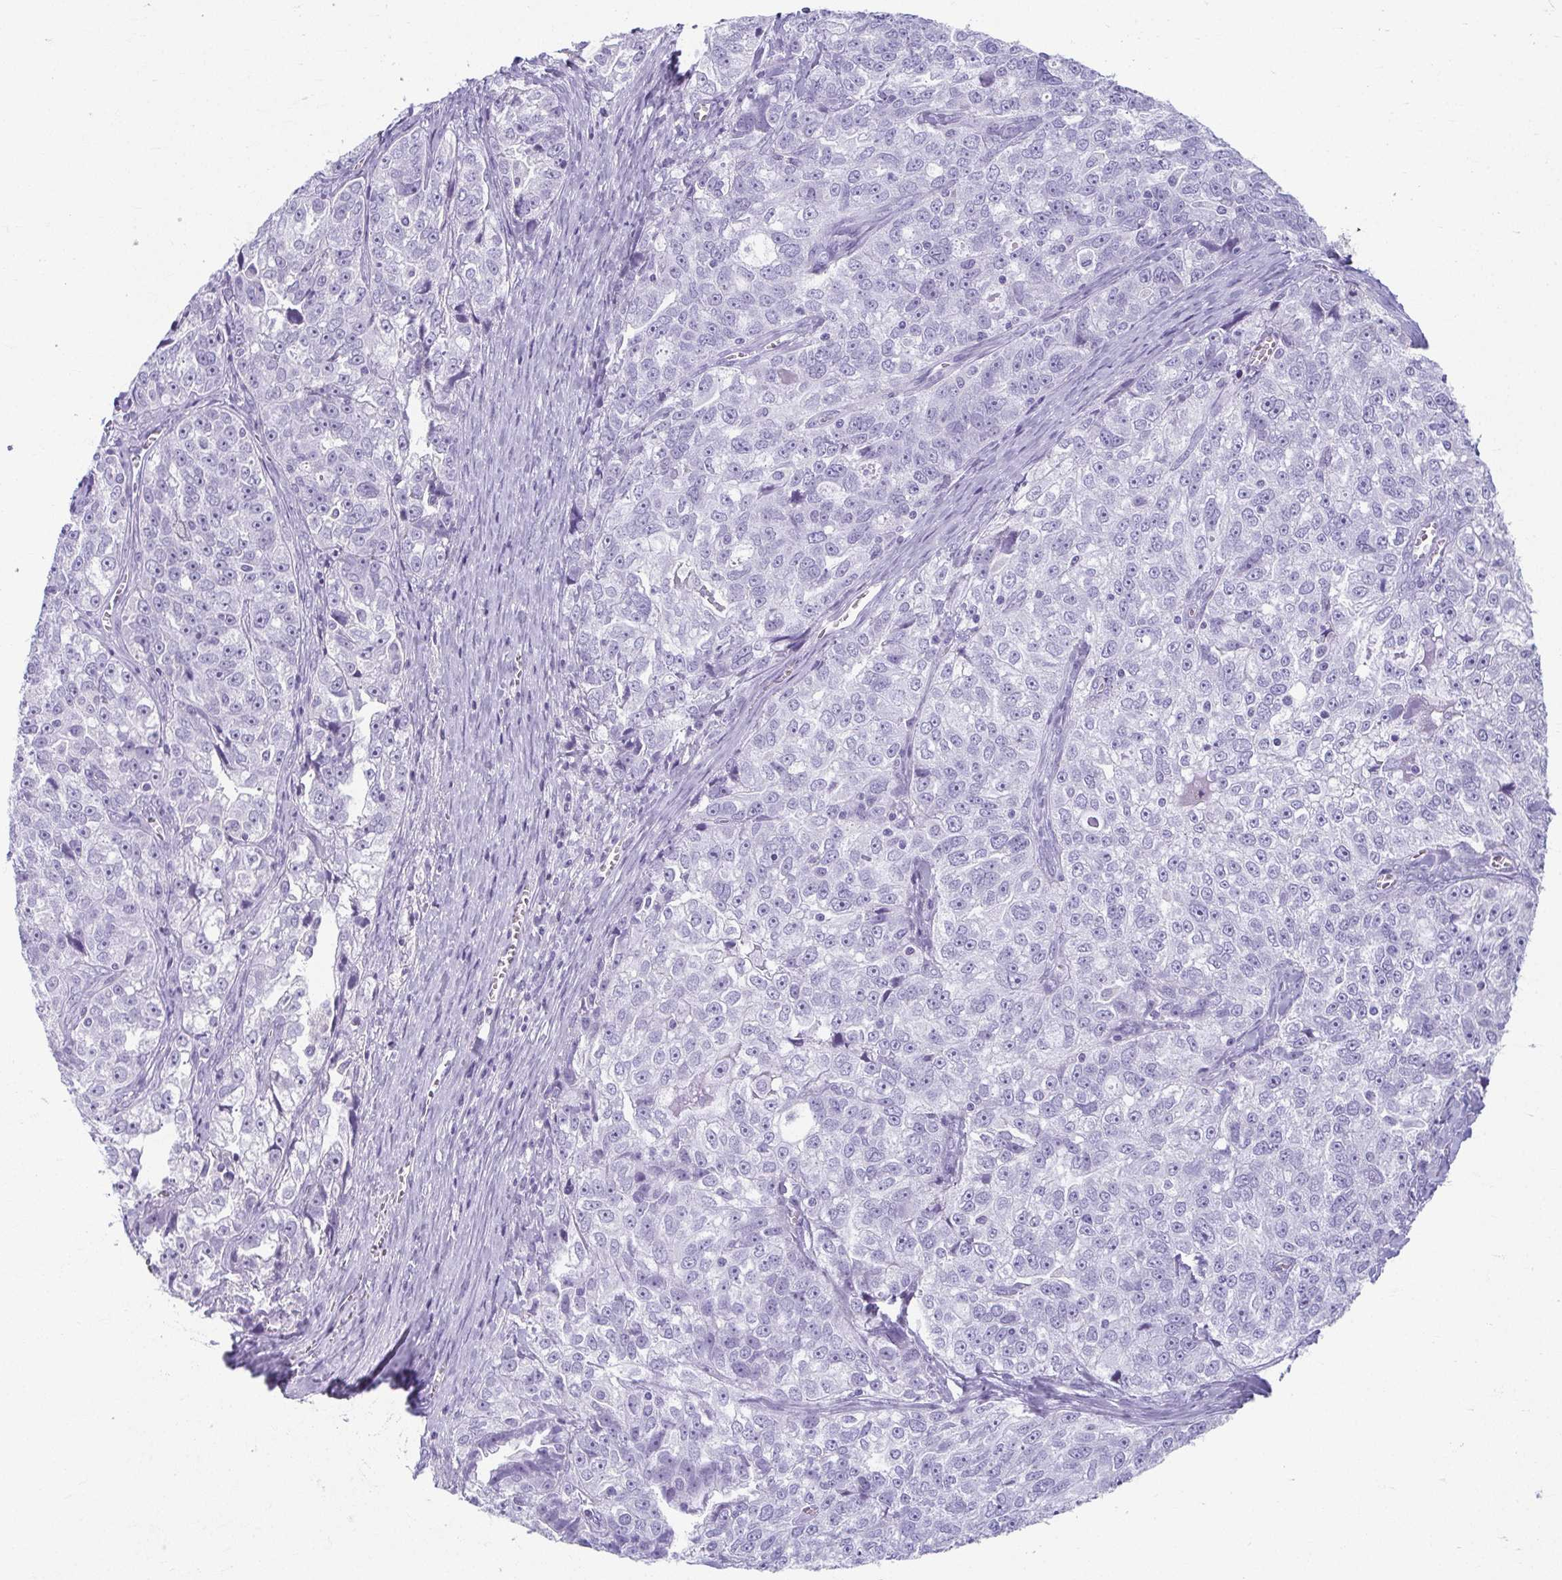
{"staining": {"intensity": "negative", "quantity": "none", "location": "none"}, "tissue": "ovarian cancer", "cell_type": "Tumor cells", "image_type": "cancer", "snomed": [{"axis": "morphology", "description": "Cystadenocarcinoma, serous, NOS"}, {"axis": "topography", "description": "Ovary"}], "caption": "High power microscopy photomicrograph of an immunohistochemistry micrograph of ovarian cancer (serous cystadenocarcinoma), revealing no significant positivity in tumor cells.", "gene": "MOBP", "patient": {"sex": "female", "age": 51}}